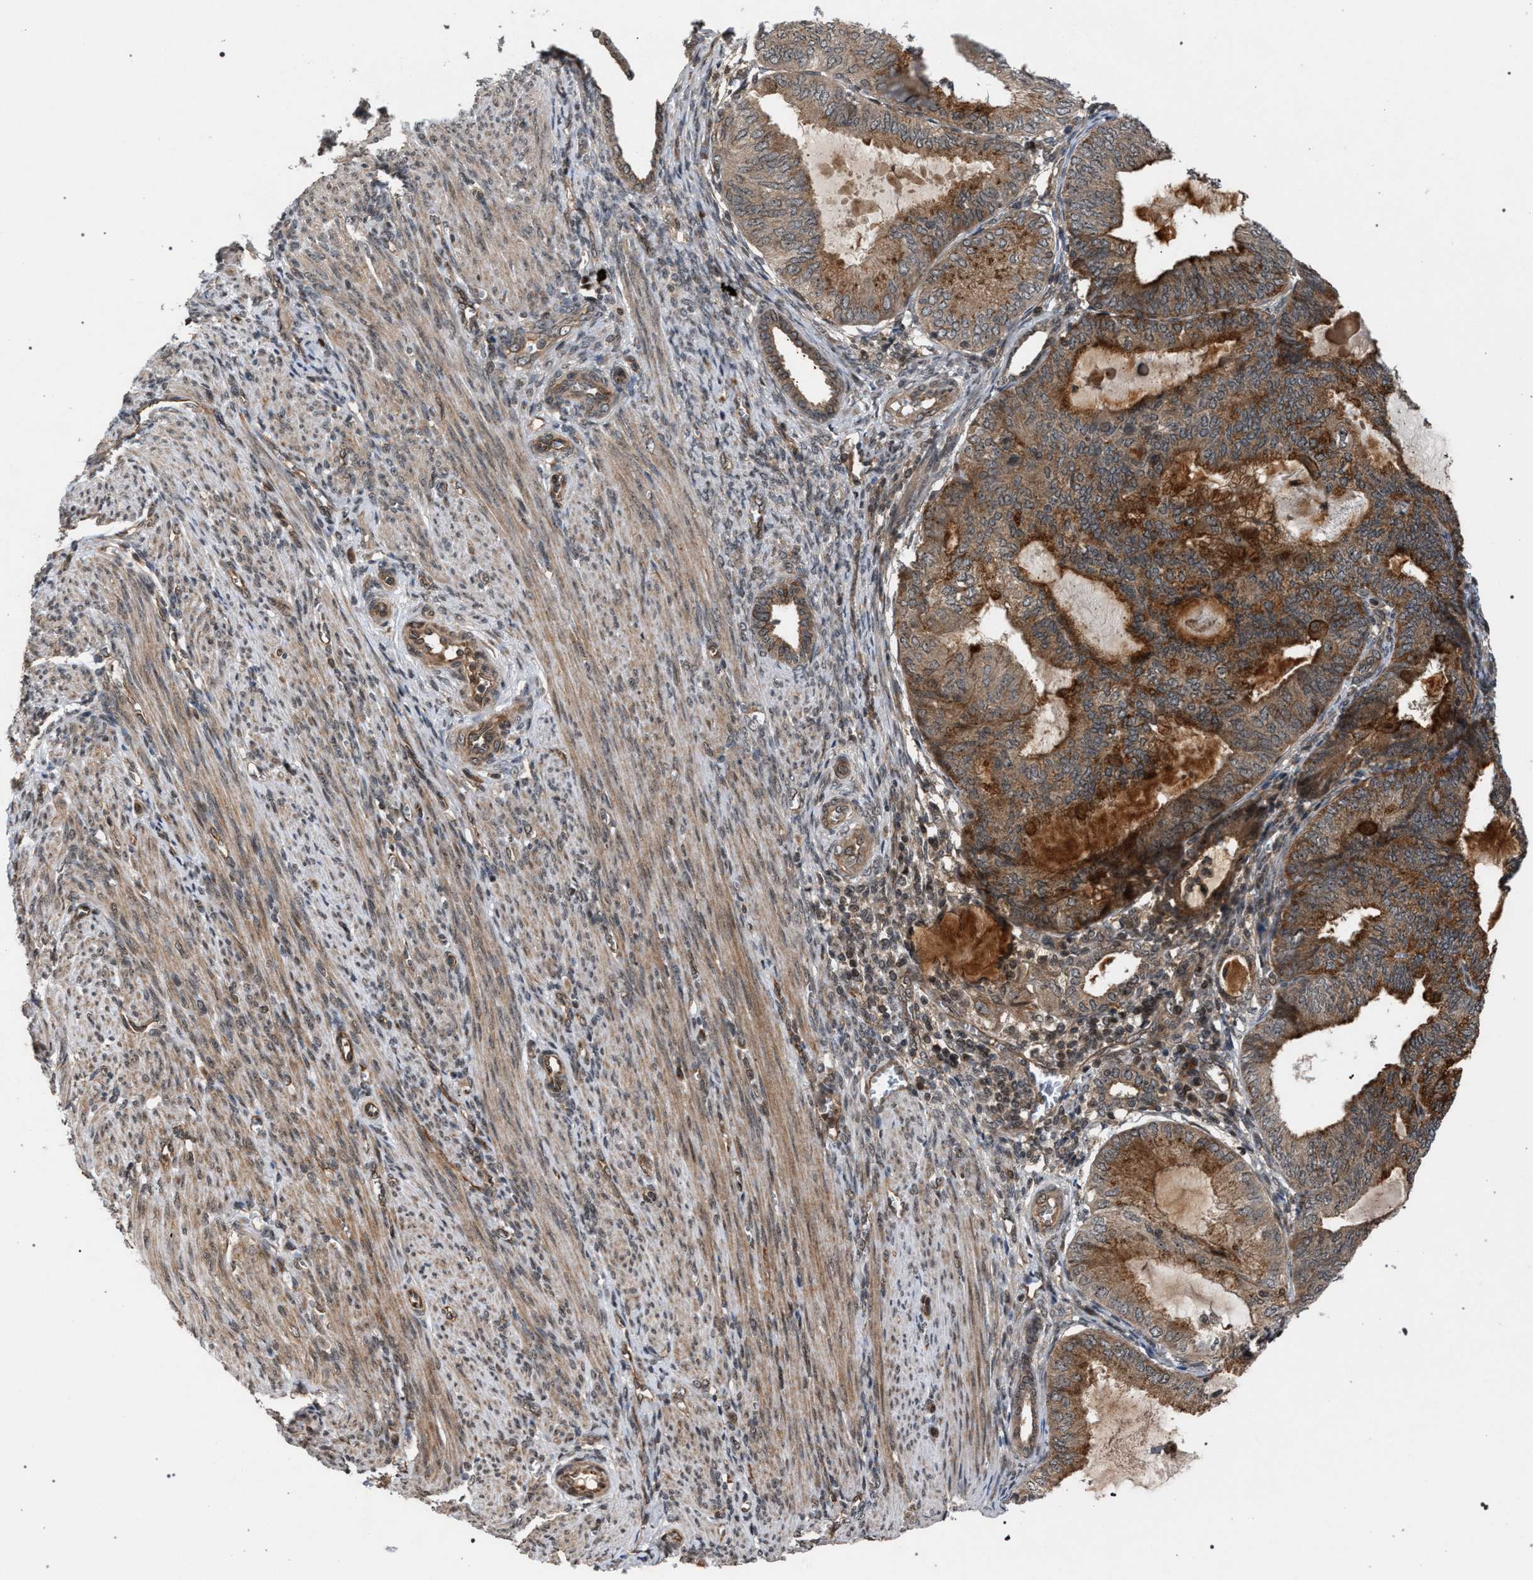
{"staining": {"intensity": "strong", "quantity": ">75%", "location": "cytoplasmic/membranous"}, "tissue": "endometrial cancer", "cell_type": "Tumor cells", "image_type": "cancer", "snomed": [{"axis": "morphology", "description": "Adenocarcinoma, NOS"}, {"axis": "topography", "description": "Endometrium"}], "caption": "Immunohistochemistry (IHC) image of human endometrial cancer (adenocarcinoma) stained for a protein (brown), which displays high levels of strong cytoplasmic/membranous expression in about >75% of tumor cells.", "gene": "IRAK4", "patient": {"sex": "female", "age": 81}}